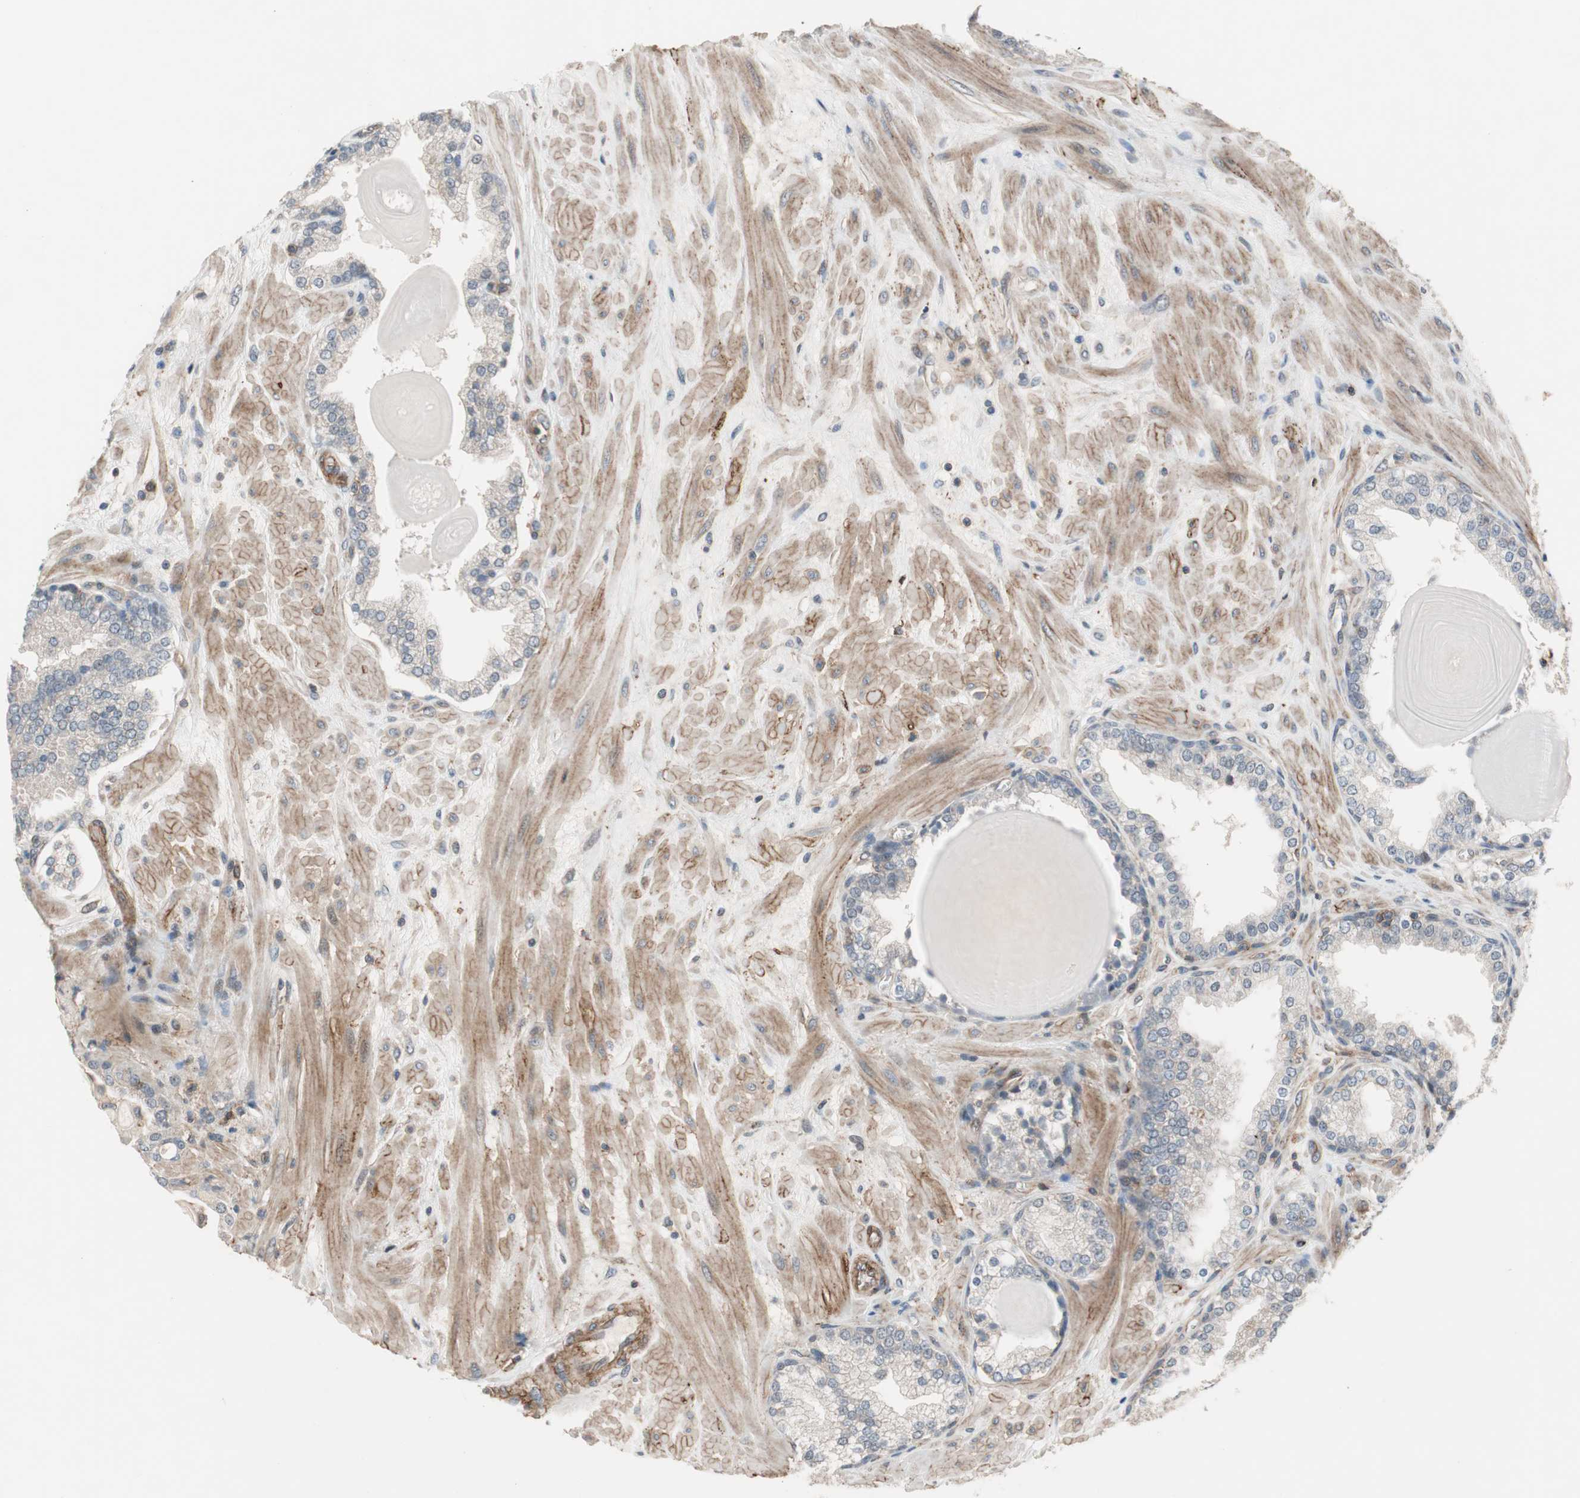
{"staining": {"intensity": "negative", "quantity": "none", "location": "none"}, "tissue": "prostate", "cell_type": "Glandular cells", "image_type": "normal", "snomed": [{"axis": "morphology", "description": "Normal tissue, NOS"}, {"axis": "topography", "description": "Prostate"}], "caption": "The IHC micrograph has no significant expression in glandular cells of prostate.", "gene": "GRHL1", "patient": {"sex": "male", "age": 51}}